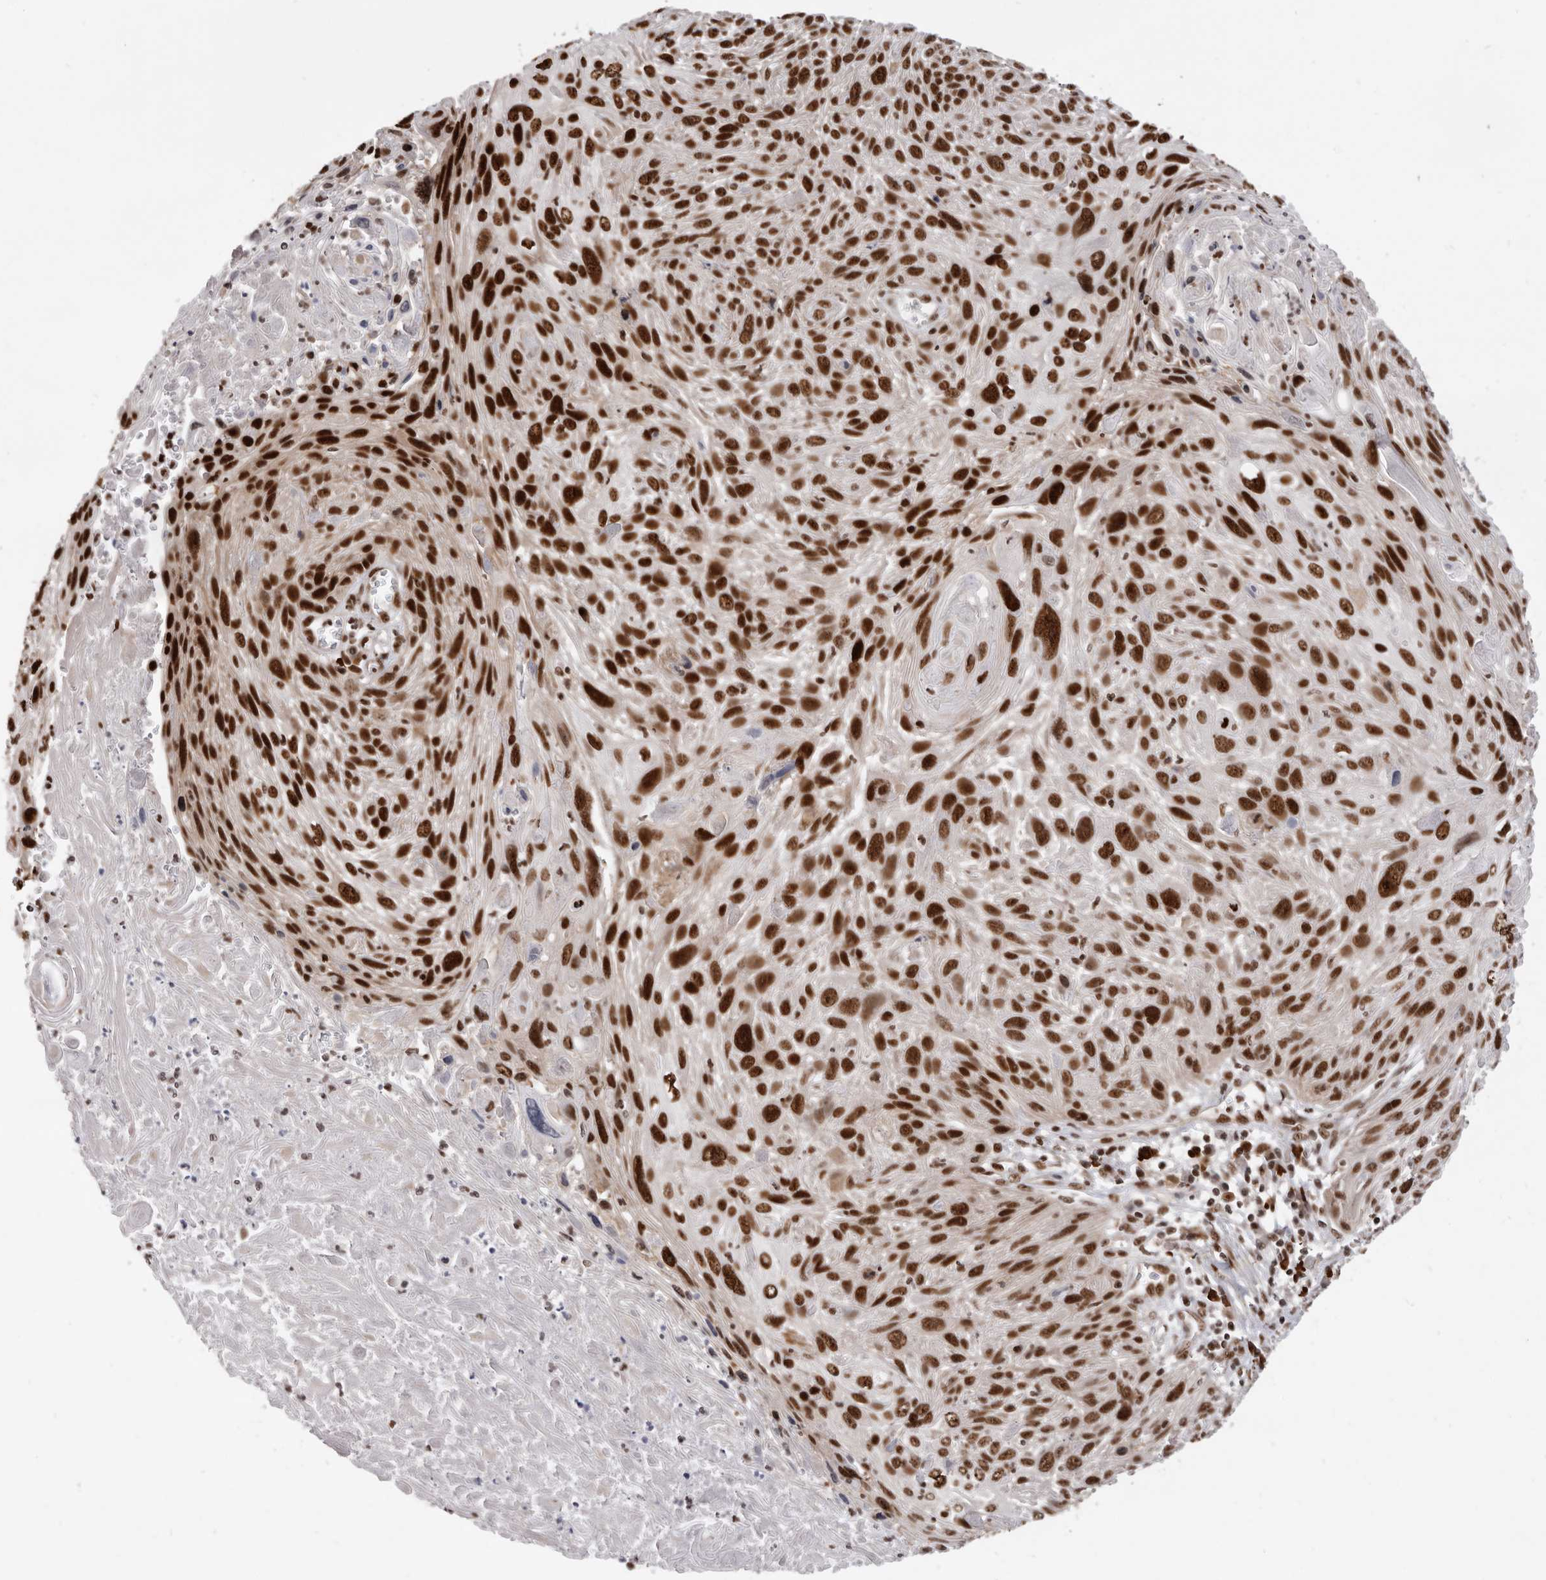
{"staining": {"intensity": "strong", "quantity": ">75%", "location": "nuclear"}, "tissue": "cervical cancer", "cell_type": "Tumor cells", "image_type": "cancer", "snomed": [{"axis": "morphology", "description": "Squamous cell carcinoma, NOS"}, {"axis": "topography", "description": "Cervix"}], "caption": "Immunohistochemical staining of human squamous cell carcinoma (cervical) shows high levels of strong nuclear positivity in about >75% of tumor cells.", "gene": "CHTOP", "patient": {"sex": "female", "age": 51}}